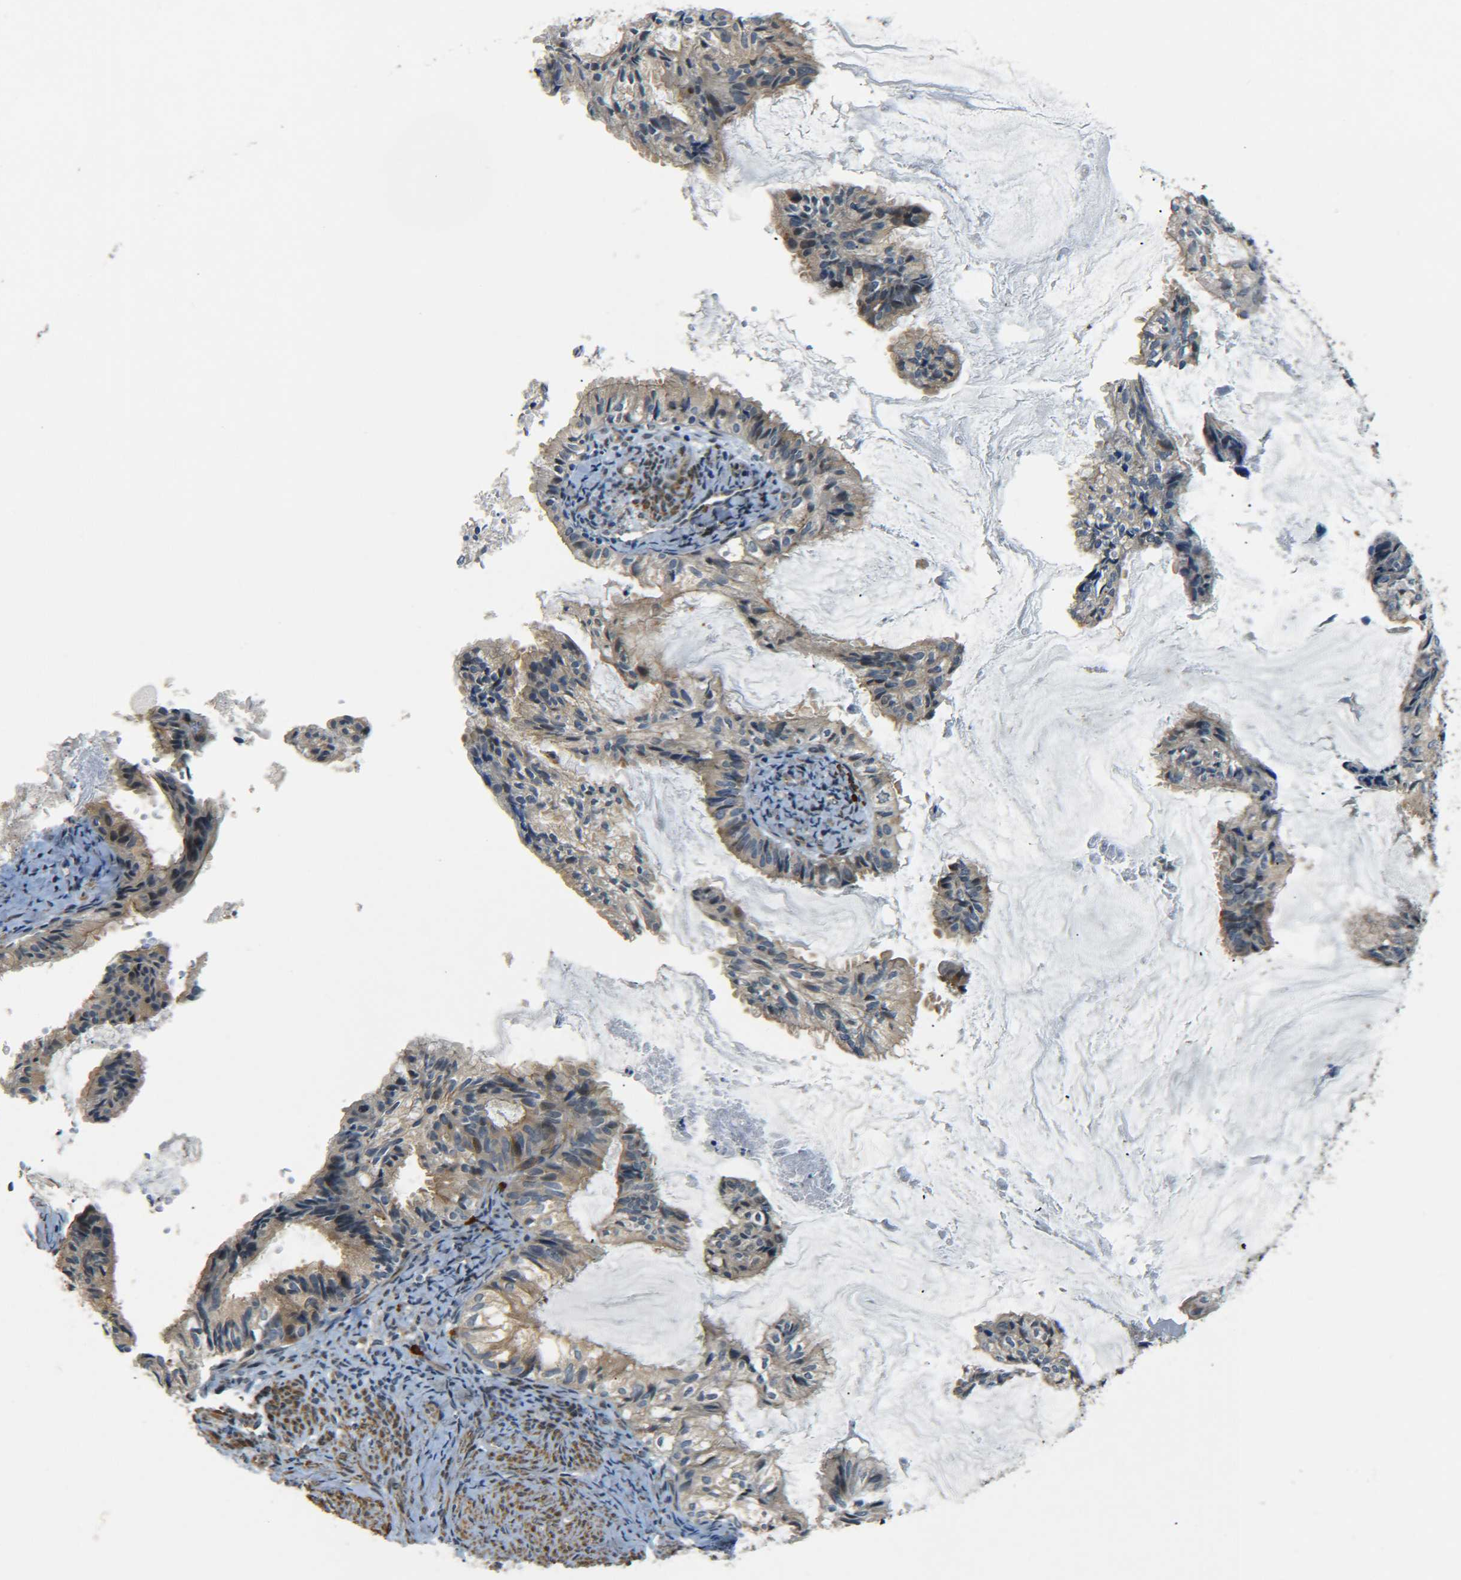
{"staining": {"intensity": "weak", "quantity": ">75%", "location": "cytoplasmic/membranous"}, "tissue": "cervical cancer", "cell_type": "Tumor cells", "image_type": "cancer", "snomed": [{"axis": "morphology", "description": "Normal tissue, NOS"}, {"axis": "morphology", "description": "Adenocarcinoma, NOS"}, {"axis": "topography", "description": "Cervix"}, {"axis": "topography", "description": "Endometrium"}], "caption": "Immunohistochemical staining of adenocarcinoma (cervical) demonstrates low levels of weak cytoplasmic/membranous expression in about >75% of tumor cells.", "gene": "MEIS1", "patient": {"sex": "female", "age": 86}}